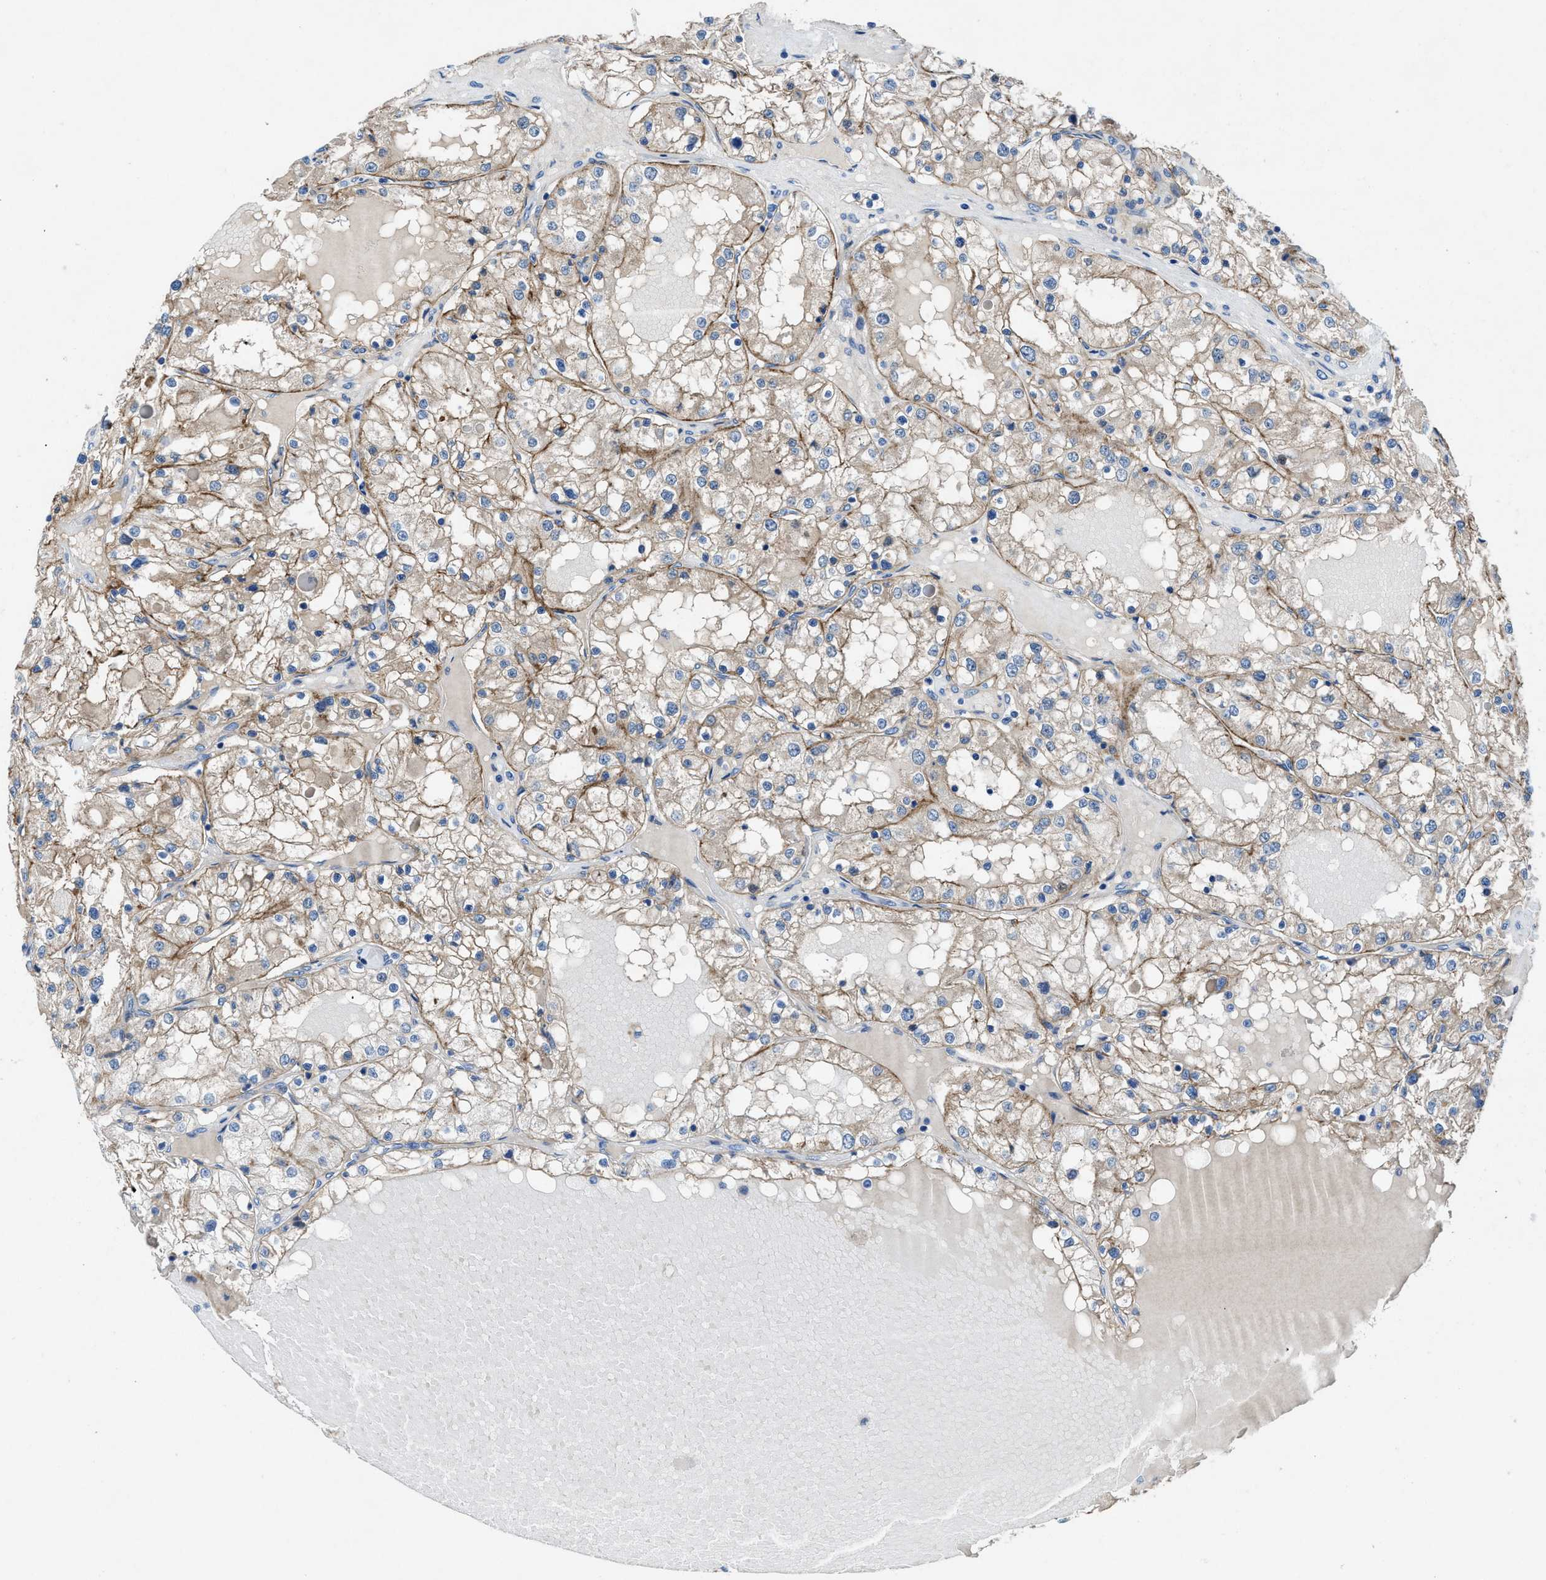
{"staining": {"intensity": "moderate", "quantity": ">75%", "location": "cytoplasmic/membranous"}, "tissue": "renal cancer", "cell_type": "Tumor cells", "image_type": "cancer", "snomed": [{"axis": "morphology", "description": "Adenocarcinoma, NOS"}, {"axis": "topography", "description": "Kidney"}], "caption": "DAB immunohistochemical staining of adenocarcinoma (renal) shows moderate cytoplasmic/membranous protein positivity in approximately >75% of tumor cells.", "gene": "PTGFRN", "patient": {"sex": "male", "age": 68}}